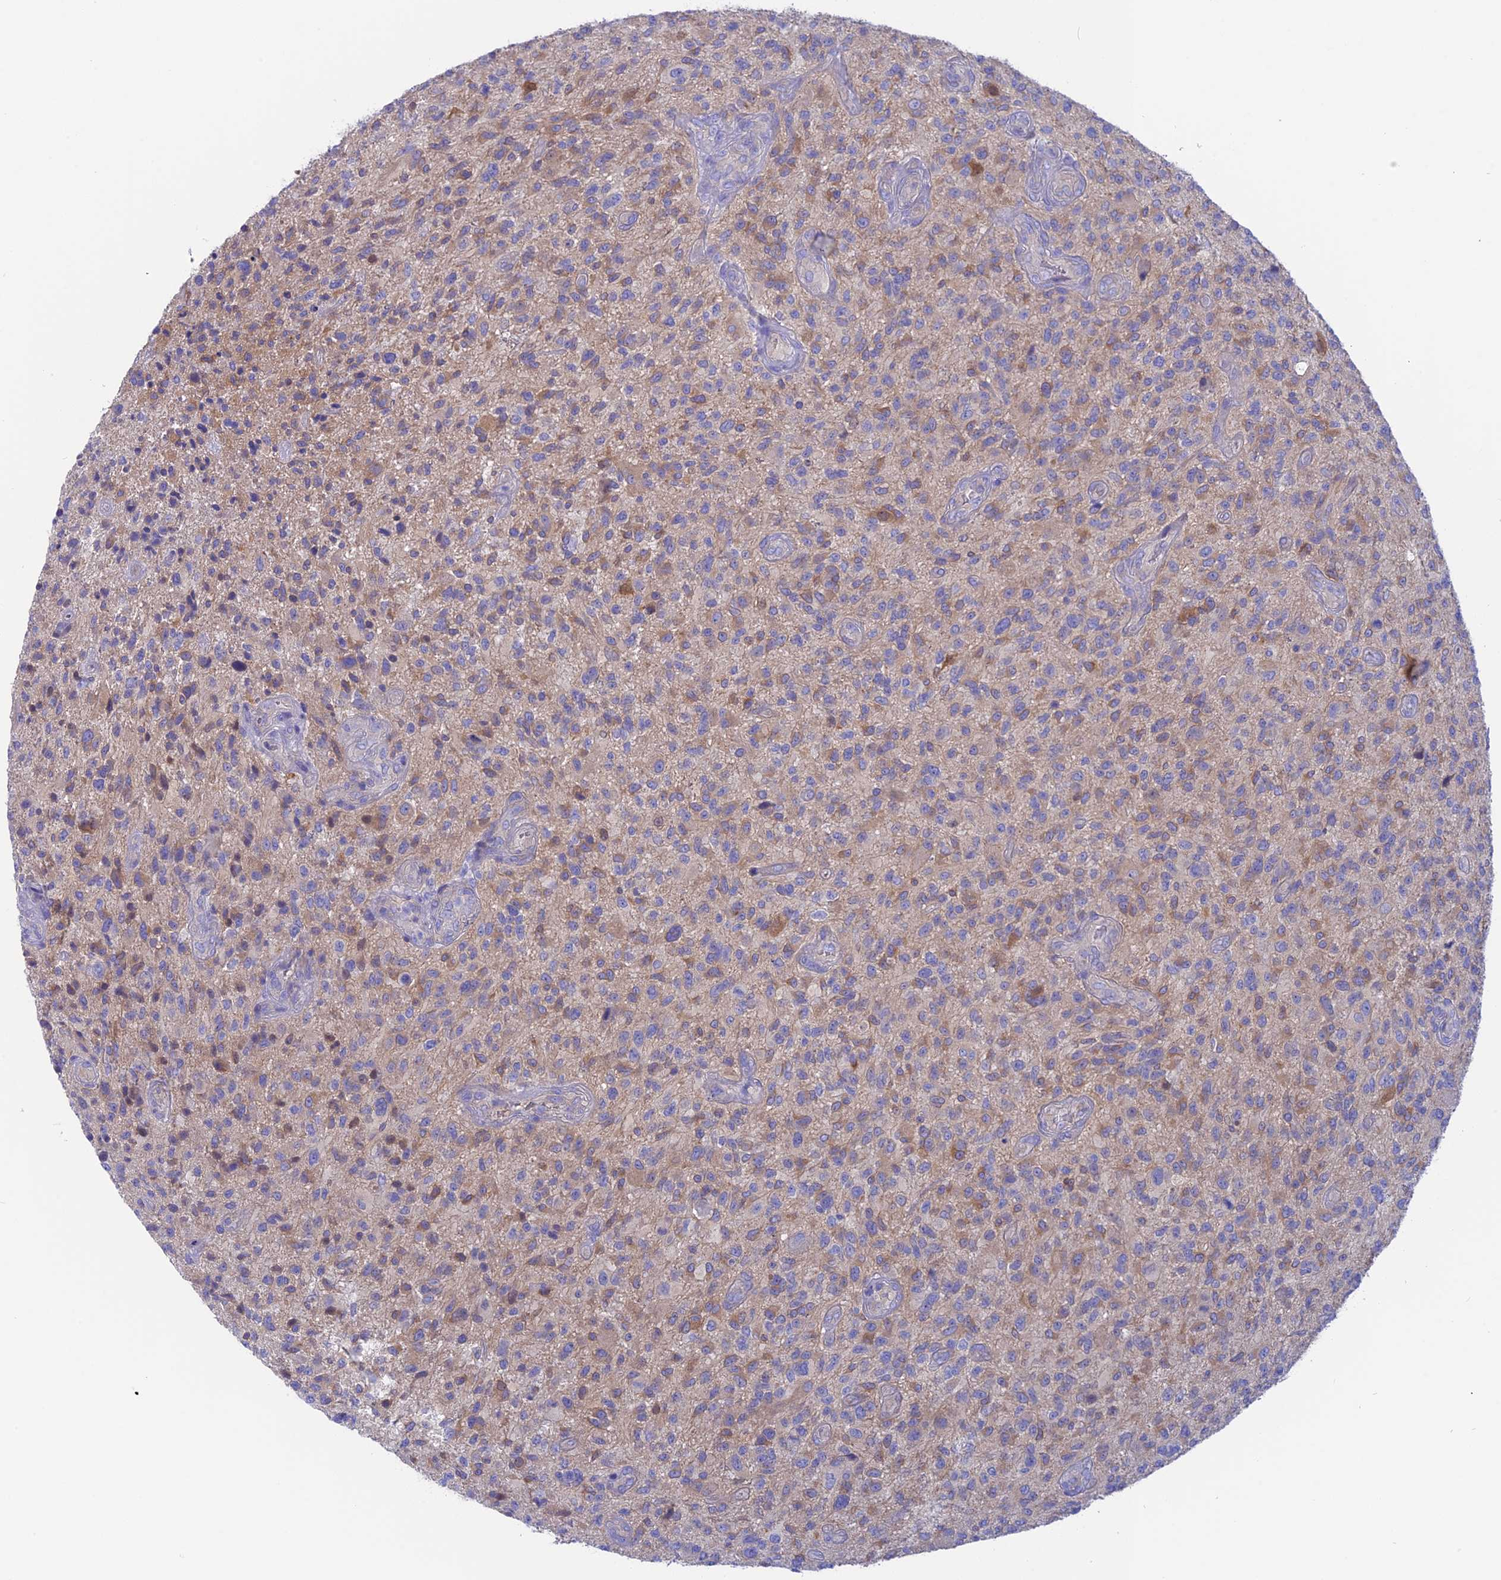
{"staining": {"intensity": "moderate", "quantity": "<25%", "location": "cytoplasmic/membranous"}, "tissue": "glioma", "cell_type": "Tumor cells", "image_type": "cancer", "snomed": [{"axis": "morphology", "description": "Glioma, malignant, High grade"}, {"axis": "topography", "description": "Brain"}], "caption": "About <25% of tumor cells in human malignant glioma (high-grade) exhibit moderate cytoplasmic/membranous protein expression as visualized by brown immunohistochemical staining.", "gene": "LZTFL1", "patient": {"sex": "male", "age": 47}}